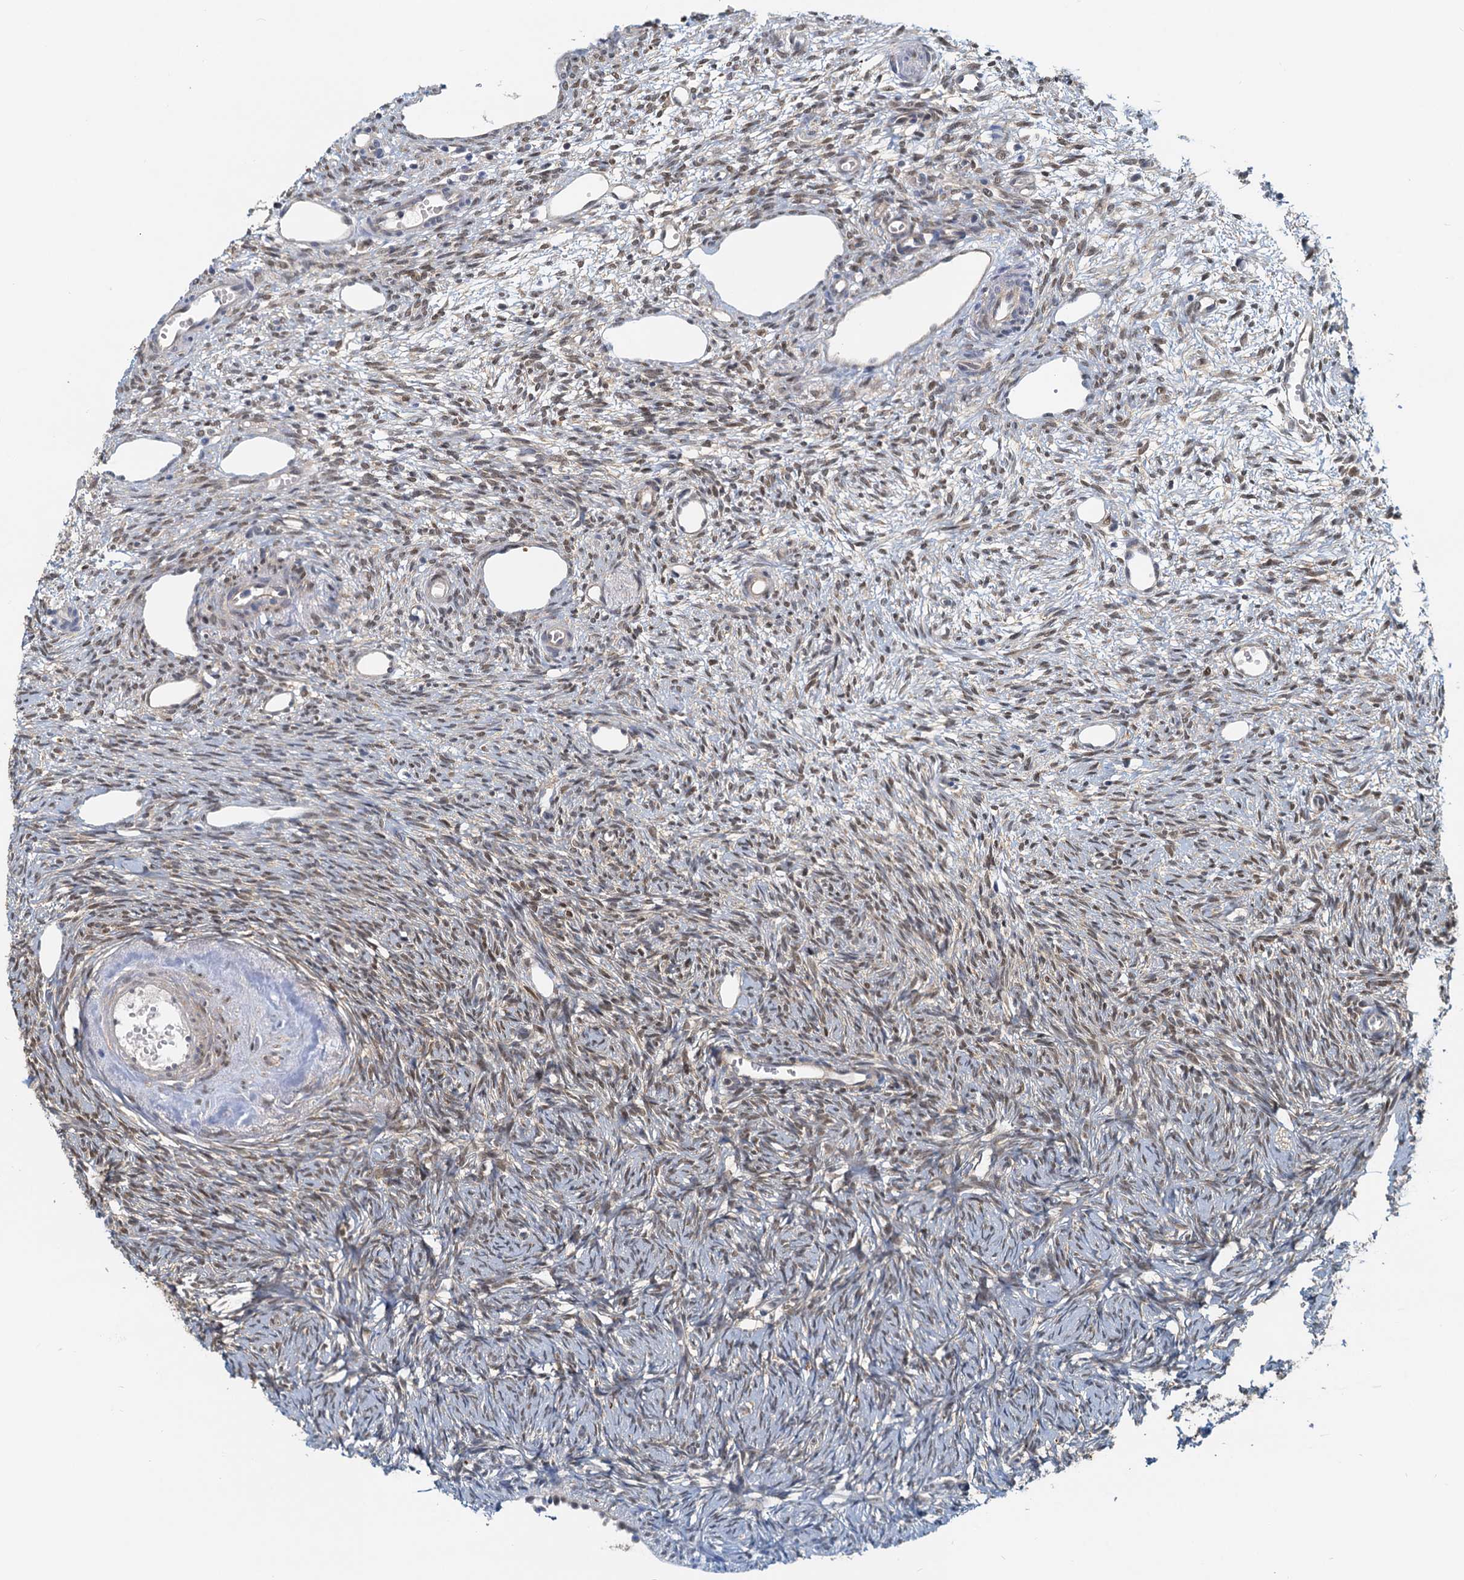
{"staining": {"intensity": "moderate", "quantity": "25%-75%", "location": "cytoplasmic/membranous,nuclear"}, "tissue": "ovary", "cell_type": "Ovarian stroma cells", "image_type": "normal", "snomed": [{"axis": "morphology", "description": "Normal tissue, NOS"}, {"axis": "topography", "description": "Ovary"}], "caption": "The image reveals staining of benign ovary, revealing moderate cytoplasmic/membranous,nuclear protein staining (brown color) within ovarian stroma cells.", "gene": "SPINDOC", "patient": {"sex": "female", "age": 51}}